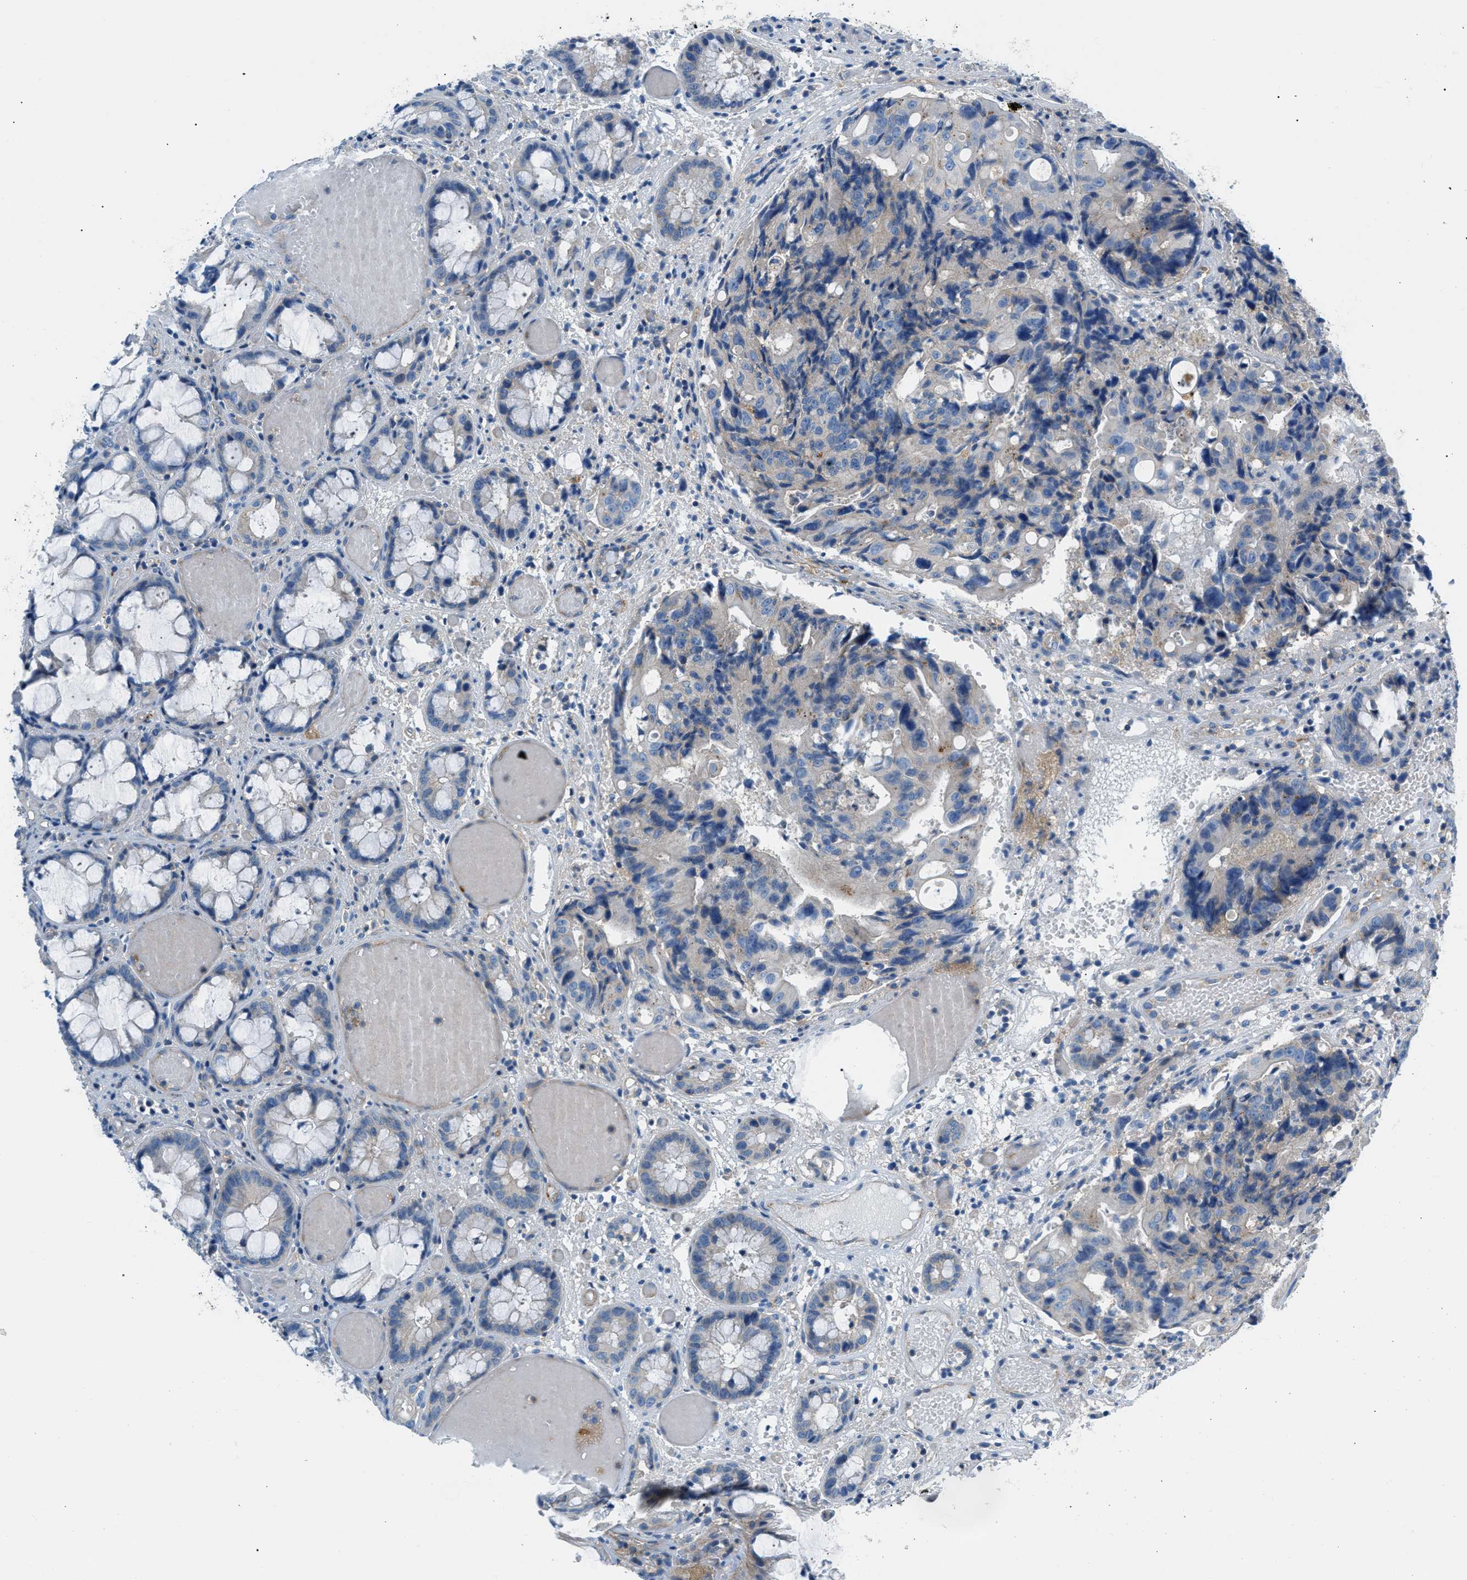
{"staining": {"intensity": "negative", "quantity": "none", "location": "none"}, "tissue": "colorectal cancer", "cell_type": "Tumor cells", "image_type": "cancer", "snomed": [{"axis": "morphology", "description": "Adenocarcinoma, NOS"}, {"axis": "topography", "description": "Colon"}], "caption": "Human colorectal cancer (adenocarcinoma) stained for a protein using IHC reveals no expression in tumor cells.", "gene": "ORAI1", "patient": {"sex": "female", "age": 57}}